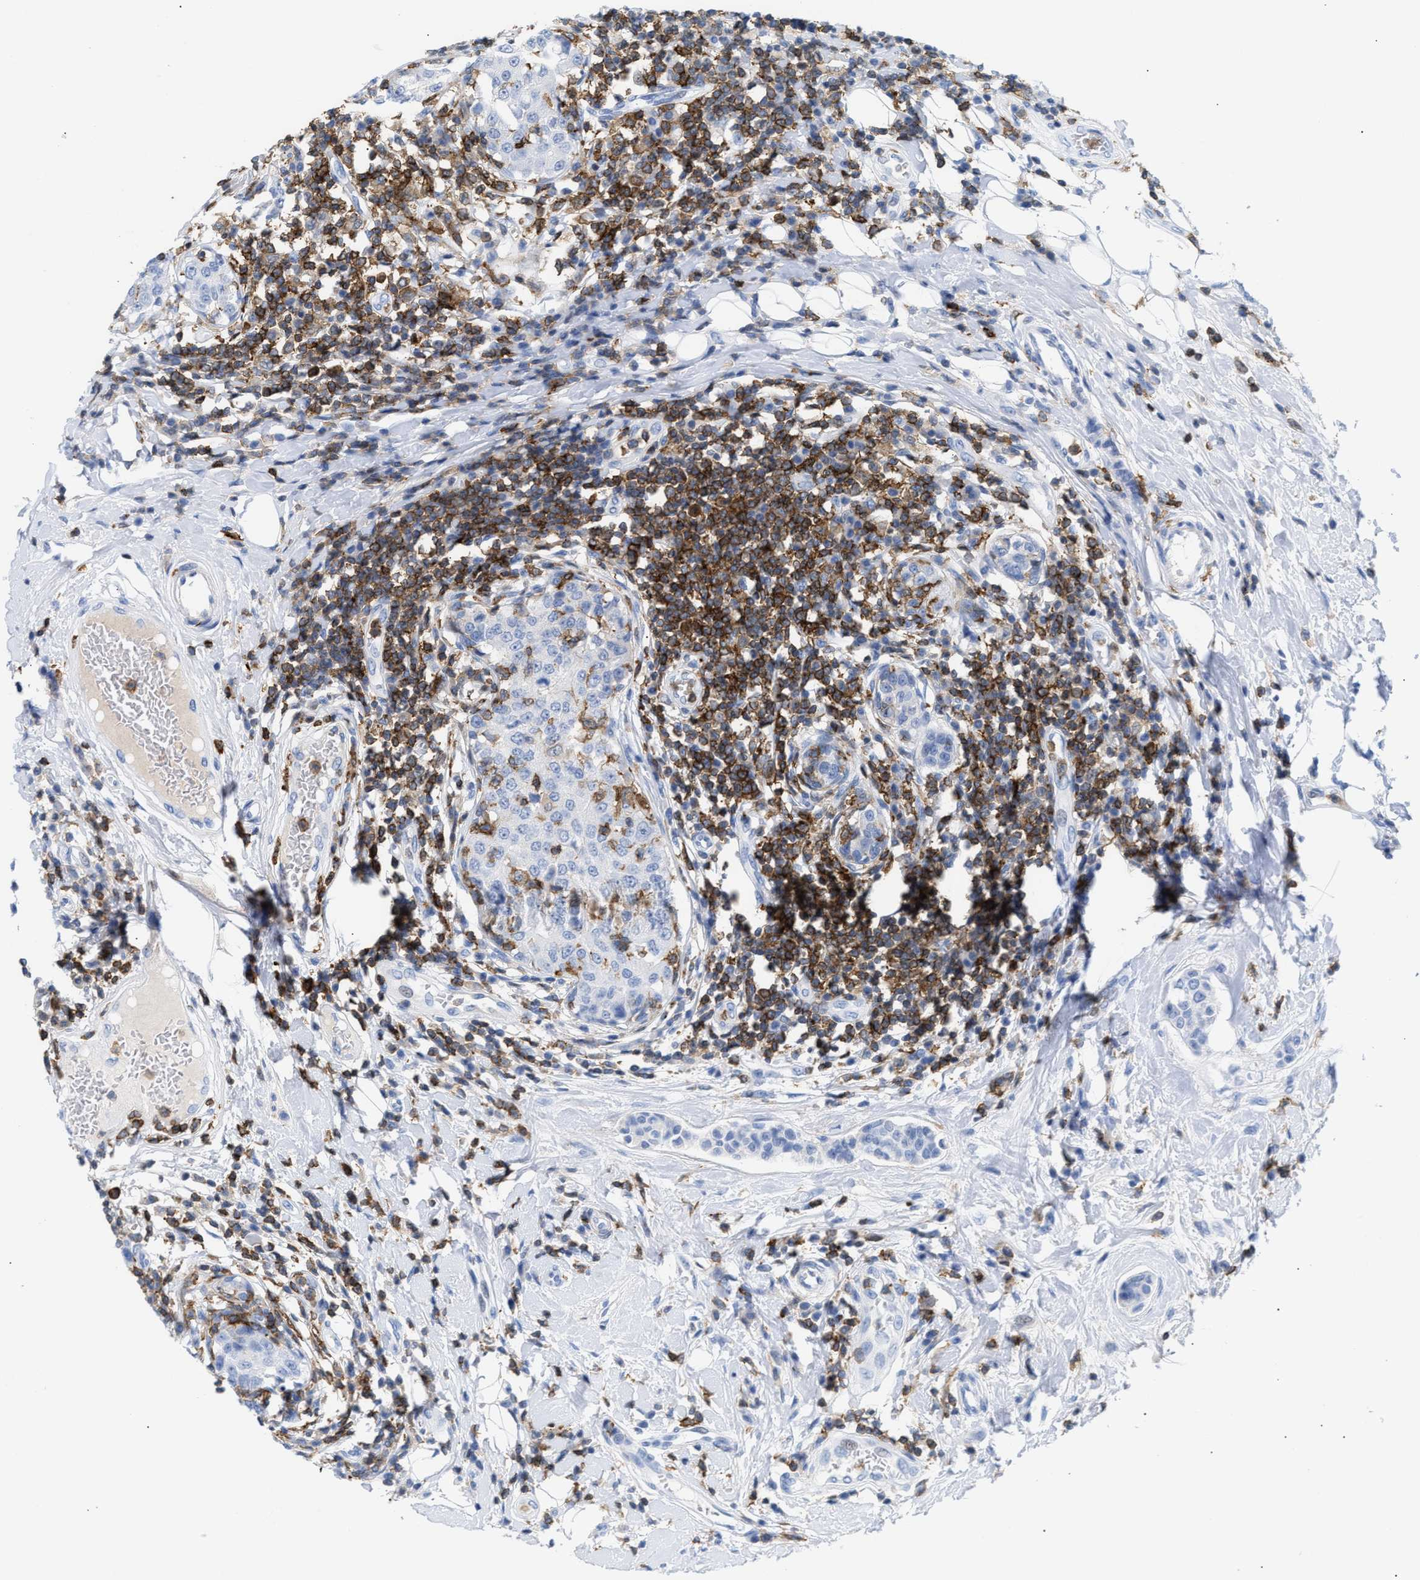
{"staining": {"intensity": "negative", "quantity": "none", "location": "none"}, "tissue": "breast cancer", "cell_type": "Tumor cells", "image_type": "cancer", "snomed": [{"axis": "morphology", "description": "Duct carcinoma"}, {"axis": "topography", "description": "Breast"}], "caption": "Image shows no significant protein expression in tumor cells of breast invasive ductal carcinoma.", "gene": "LCP1", "patient": {"sex": "female", "age": 27}}